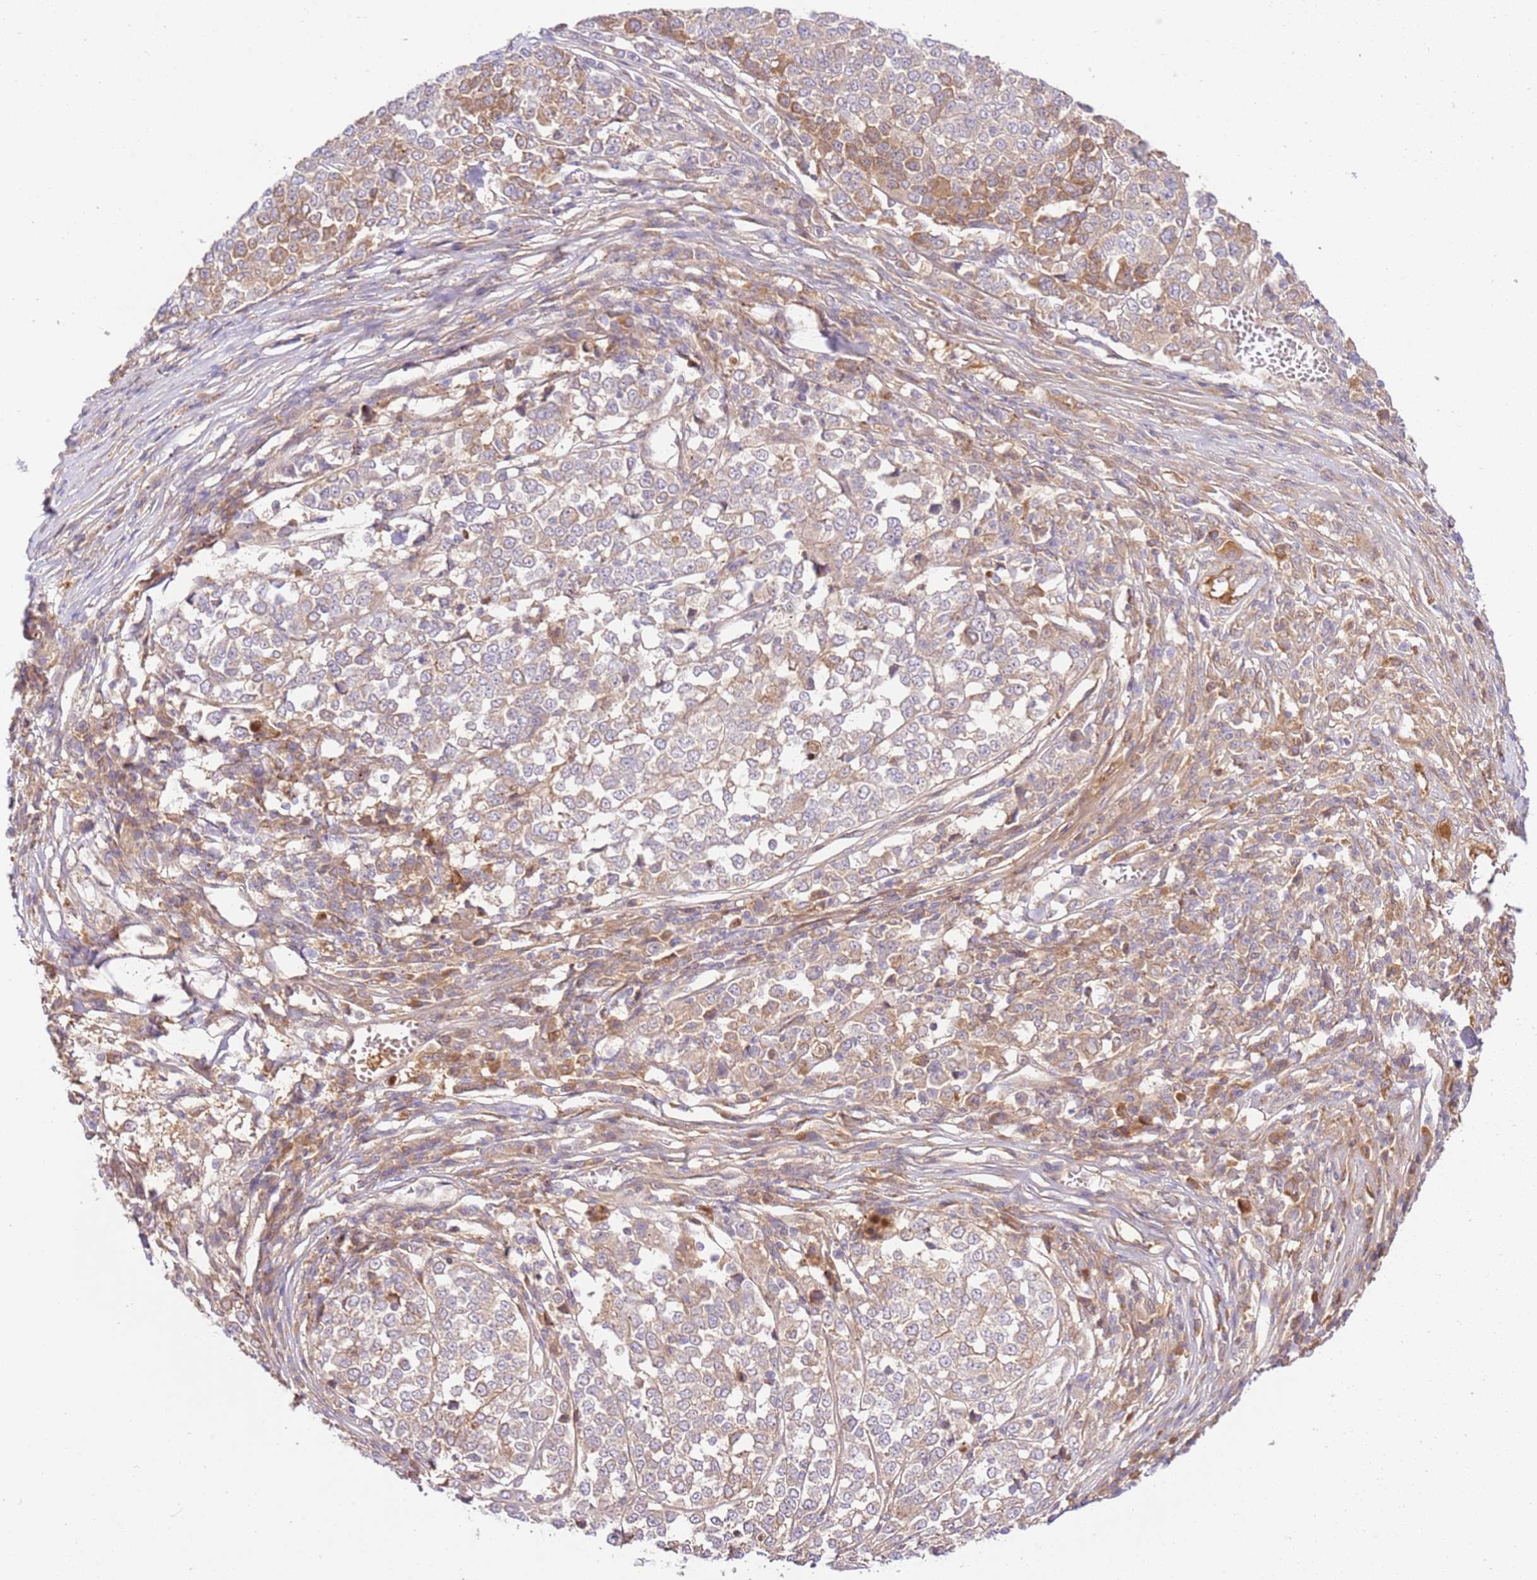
{"staining": {"intensity": "moderate", "quantity": "<25%", "location": "cytoplasmic/membranous"}, "tissue": "melanoma", "cell_type": "Tumor cells", "image_type": "cancer", "snomed": [{"axis": "morphology", "description": "Malignant melanoma, Metastatic site"}, {"axis": "topography", "description": "Lymph node"}], "caption": "The image displays immunohistochemical staining of malignant melanoma (metastatic site). There is moderate cytoplasmic/membranous positivity is present in about <25% of tumor cells.", "gene": "C8G", "patient": {"sex": "male", "age": 44}}